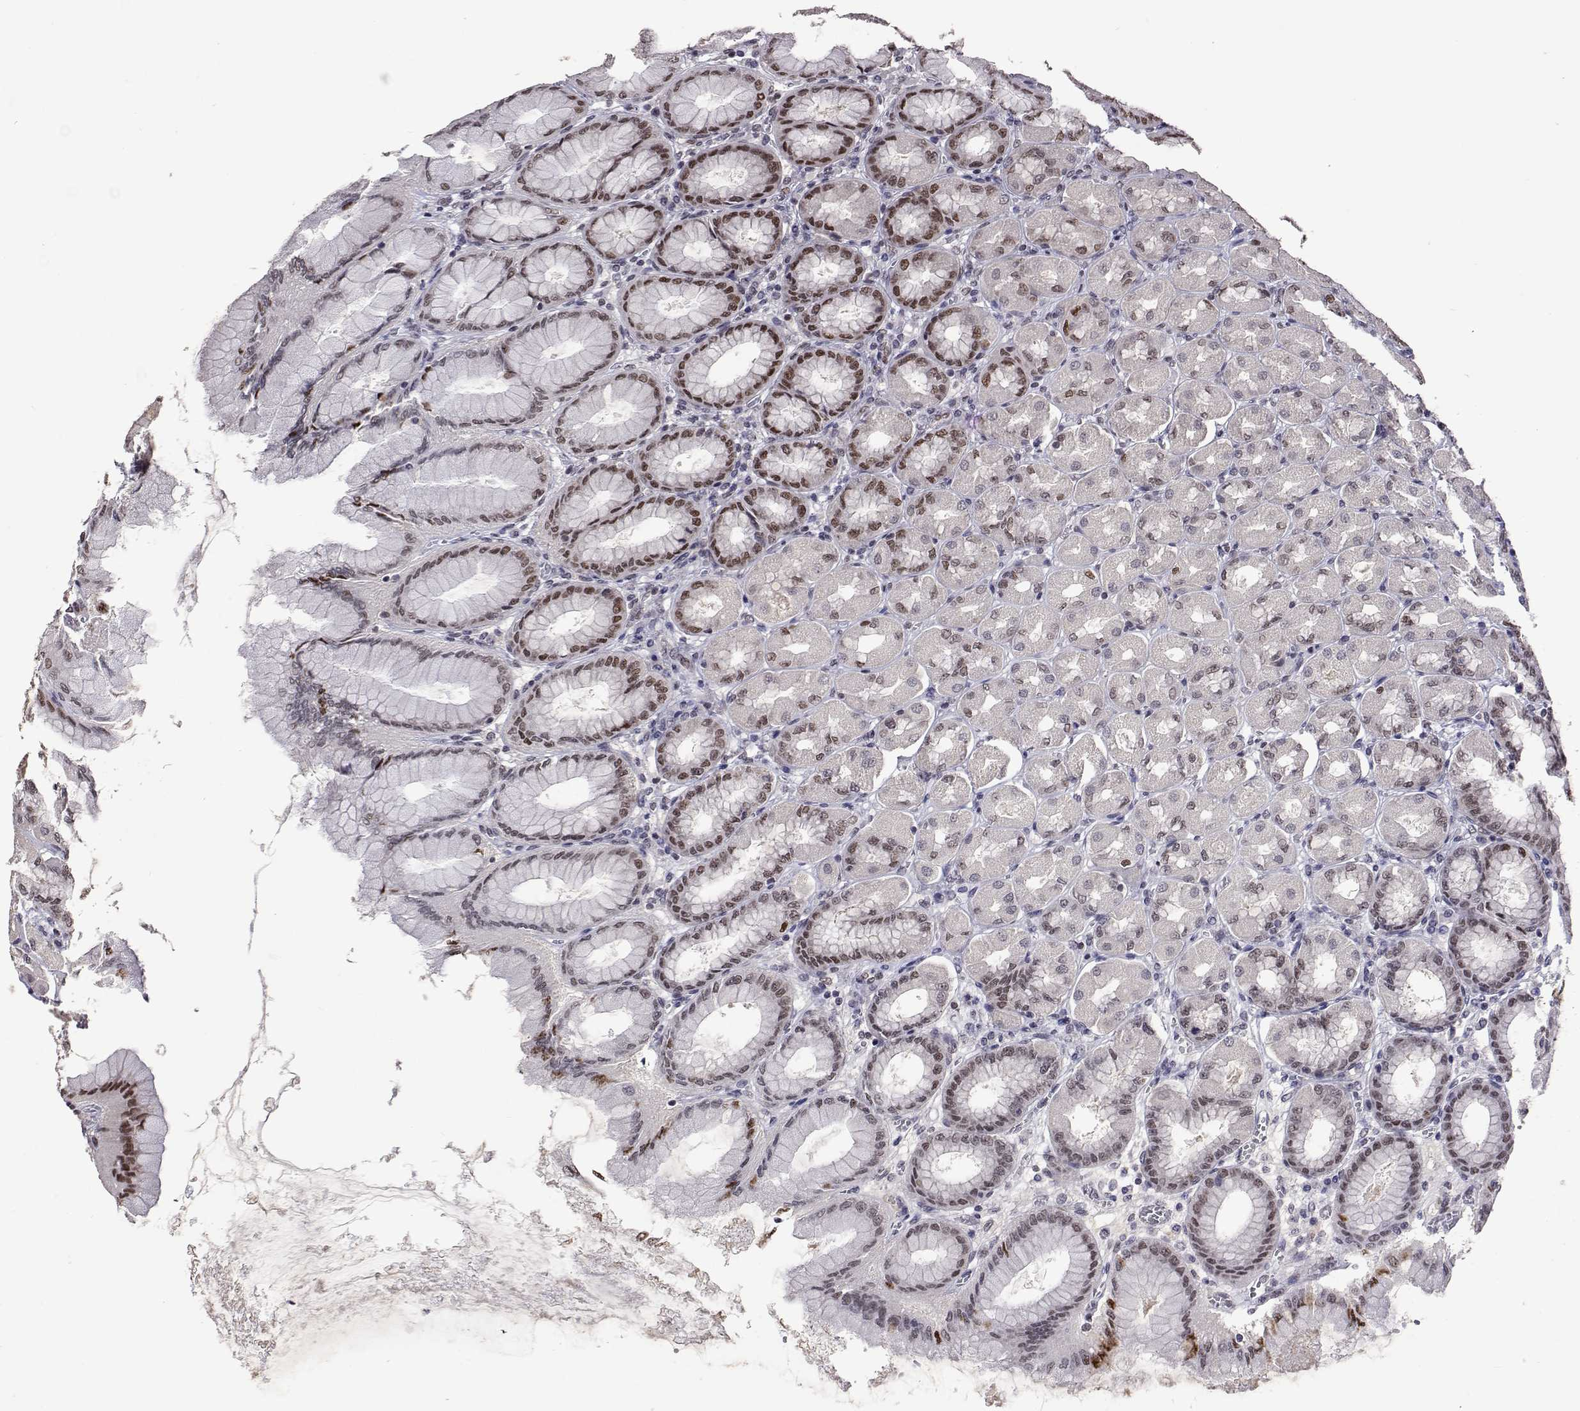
{"staining": {"intensity": "moderate", "quantity": "25%-75%", "location": "nuclear"}, "tissue": "stomach", "cell_type": "Glandular cells", "image_type": "normal", "snomed": [{"axis": "morphology", "description": "Normal tissue, NOS"}, {"axis": "topography", "description": "Stomach, upper"}], "caption": "Immunohistochemistry (IHC) (DAB) staining of benign stomach displays moderate nuclear protein staining in about 25%-75% of glandular cells.", "gene": "HNRNPA0", "patient": {"sex": "female", "age": 56}}